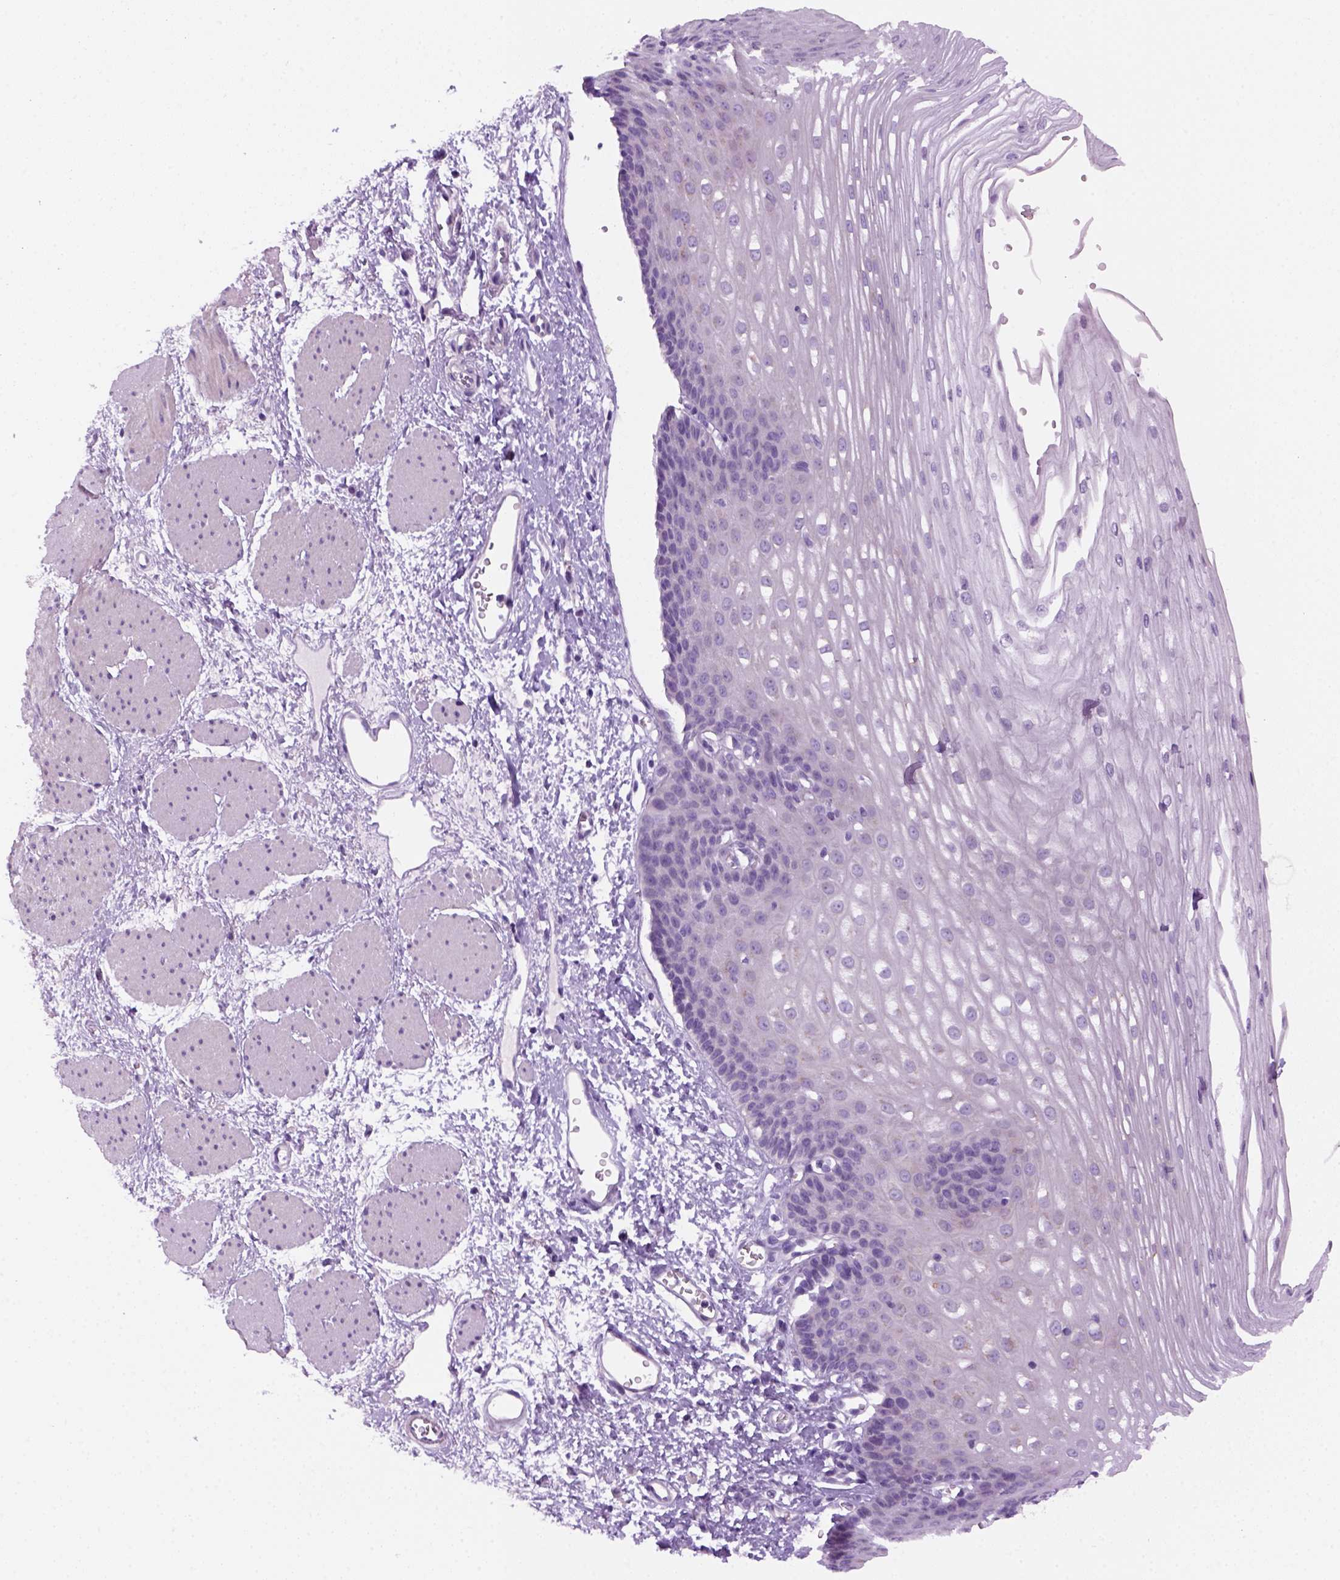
{"staining": {"intensity": "negative", "quantity": "none", "location": "none"}, "tissue": "esophagus", "cell_type": "Squamous epithelial cells", "image_type": "normal", "snomed": [{"axis": "morphology", "description": "Normal tissue, NOS"}, {"axis": "topography", "description": "Esophagus"}], "caption": "IHC image of benign human esophagus stained for a protein (brown), which demonstrates no expression in squamous epithelial cells. Brightfield microscopy of IHC stained with DAB (brown) and hematoxylin (blue), captured at high magnification.", "gene": "DNAH11", "patient": {"sex": "male", "age": 62}}